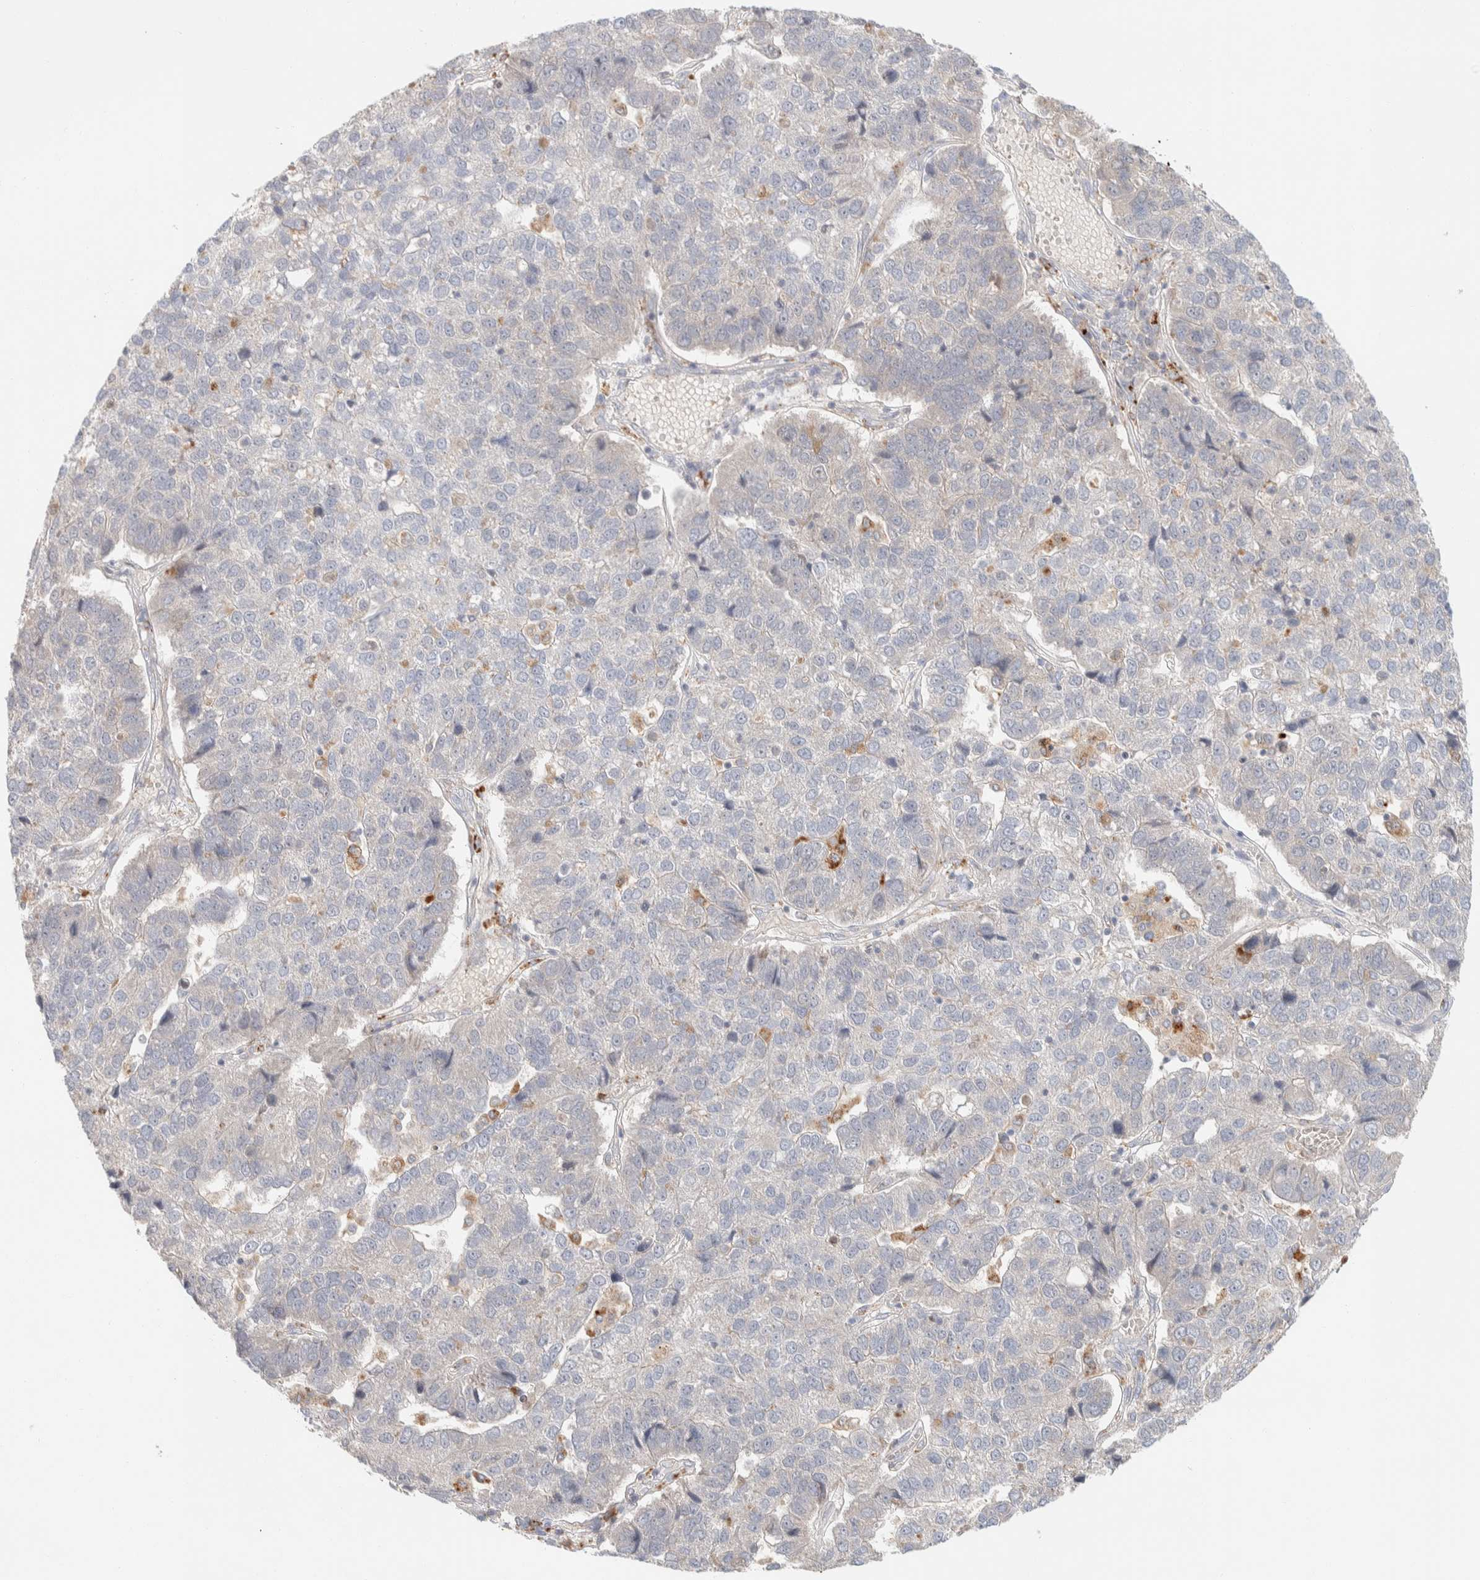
{"staining": {"intensity": "negative", "quantity": "none", "location": "none"}, "tissue": "pancreatic cancer", "cell_type": "Tumor cells", "image_type": "cancer", "snomed": [{"axis": "morphology", "description": "Adenocarcinoma, NOS"}, {"axis": "topography", "description": "Pancreas"}], "caption": "The histopathology image shows no significant staining in tumor cells of pancreatic cancer.", "gene": "GCLM", "patient": {"sex": "female", "age": 61}}